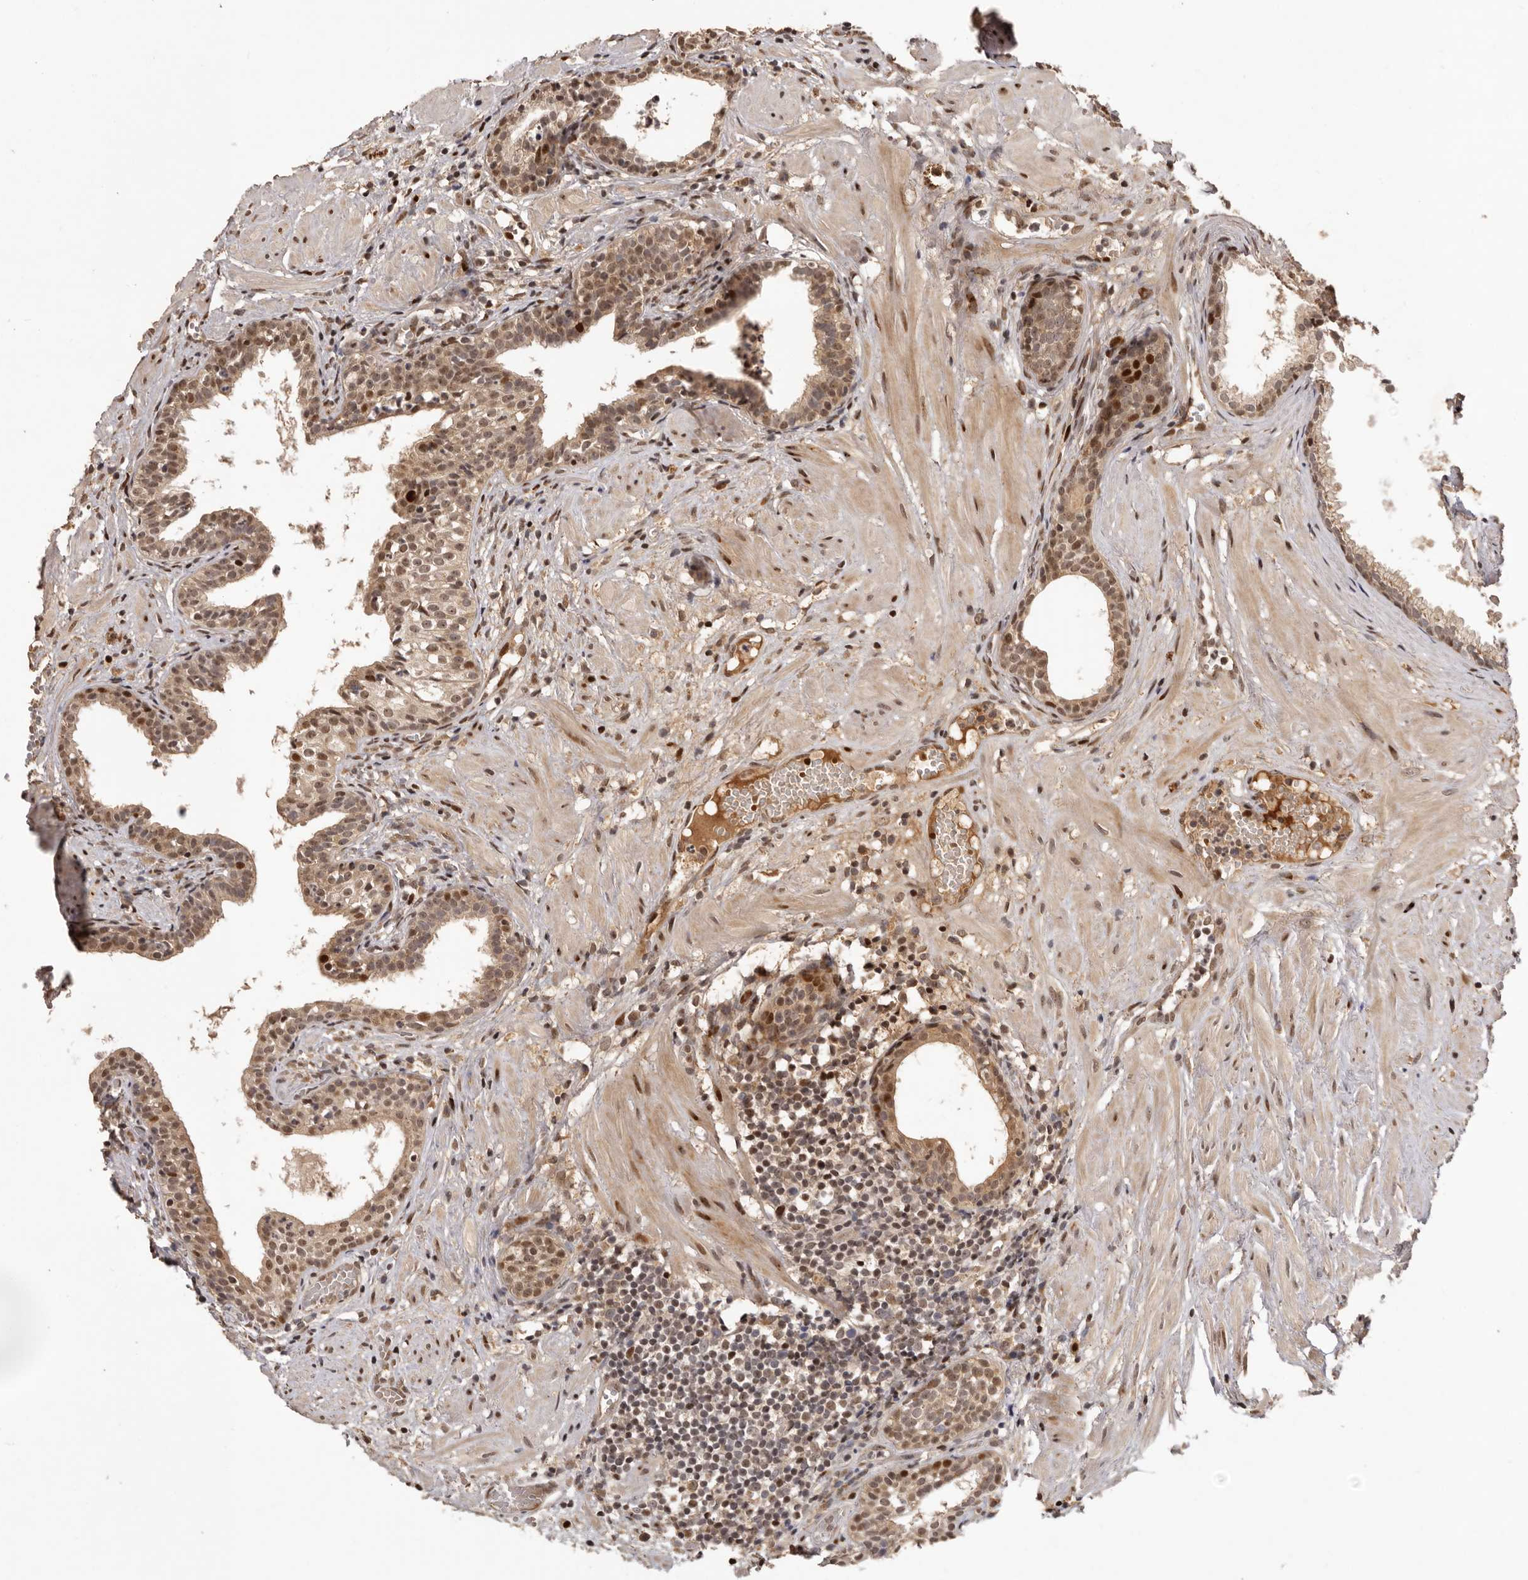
{"staining": {"intensity": "moderate", "quantity": ">75%", "location": "cytoplasmic/membranous,nuclear"}, "tissue": "prostate cancer", "cell_type": "Tumor cells", "image_type": "cancer", "snomed": [{"axis": "morphology", "description": "Adenocarcinoma, Low grade"}, {"axis": "topography", "description": "Prostate"}], "caption": "Tumor cells show medium levels of moderate cytoplasmic/membranous and nuclear positivity in about >75% of cells in prostate adenocarcinoma (low-grade).", "gene": "DOP1A", "patient": {"sex": "male", "age": 88}}